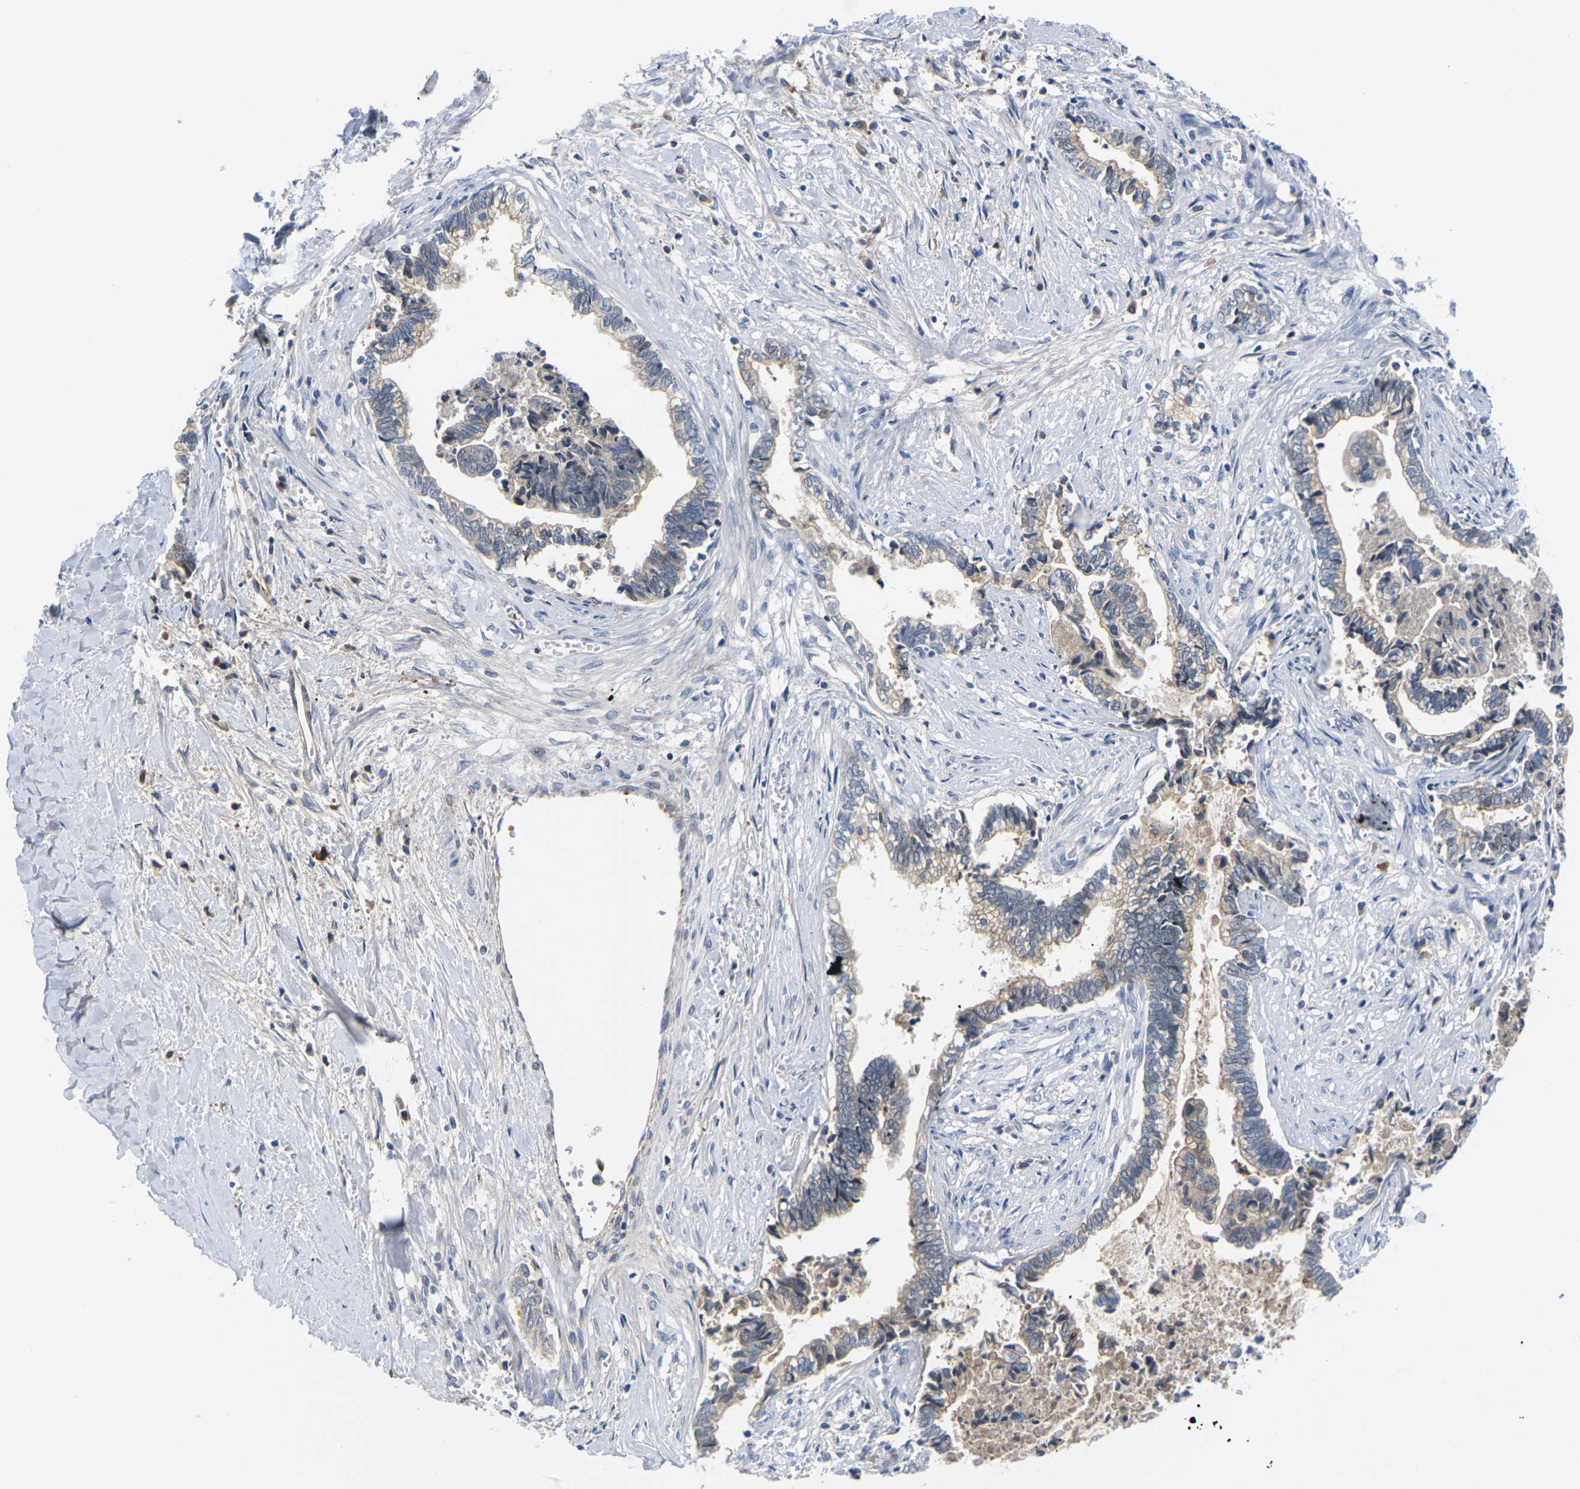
{"staining": {"intensity": "weak", "quantity": ">75%", "location": "cytoplasmic/membranous"}, "tissue": "liver cancer", "cell_type": "Tumor cells", "image_type": "cancer", "snomed": [{"axis": "morphology", "description": "Cholangiocarcinoma"}, {"axis": "topography", "description": "Liver"}], "caption": "Brown immunohistochemical staining in liver cancer demonstrates weak cytoplasmic/membranous expression in approximately >75% of tumor cells. The staining was performed using DAB (3,3'-diaminobenzidine), with brown indicating positive protein expression. Nuclei are stained blue with hematoxylin.", "gene": "PKP2", "patient": {"sex": "male", "age": 57}}